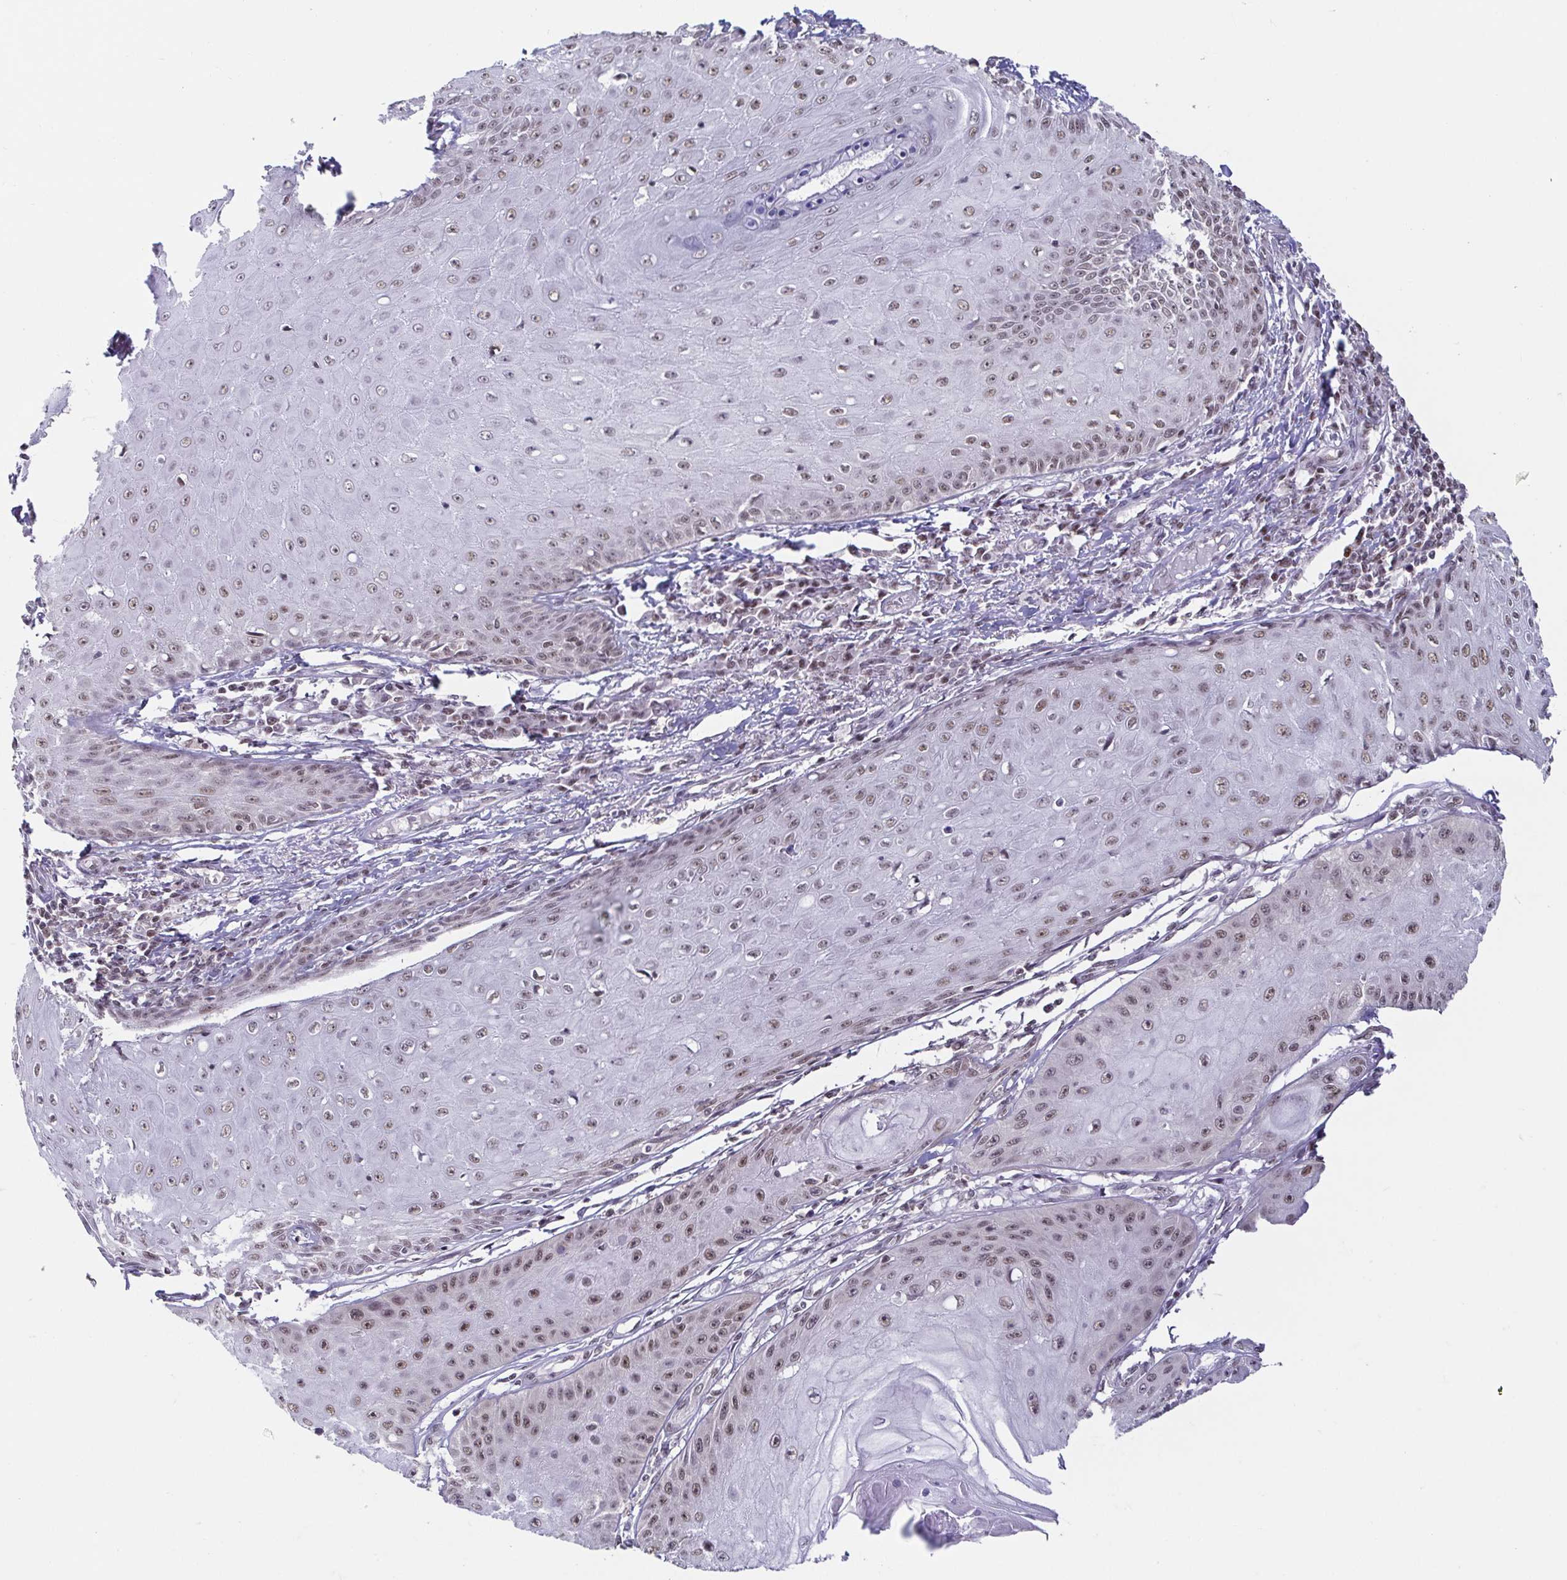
{"staining": {"intensity": "moderate", "quantity": "25%-75%", "location": "nuclear"}, "tissue": "skin cancer", "cell_type": "Tumor cells", "image_type": "cancer", "snomed": [{"axis": "morphology", "description": "Squamous cell carcinoma, NOS"}, {"axis": "topography", "description": "Skin"}], "caption": "Tumor cells demonstrate medium levels of moderate nuclear staining in about 25%-75% of cells in human skin cancer (squamous cell carcinoma).", "gene": "EWSR1", "patient": {"sex": "male", "age": 70}}